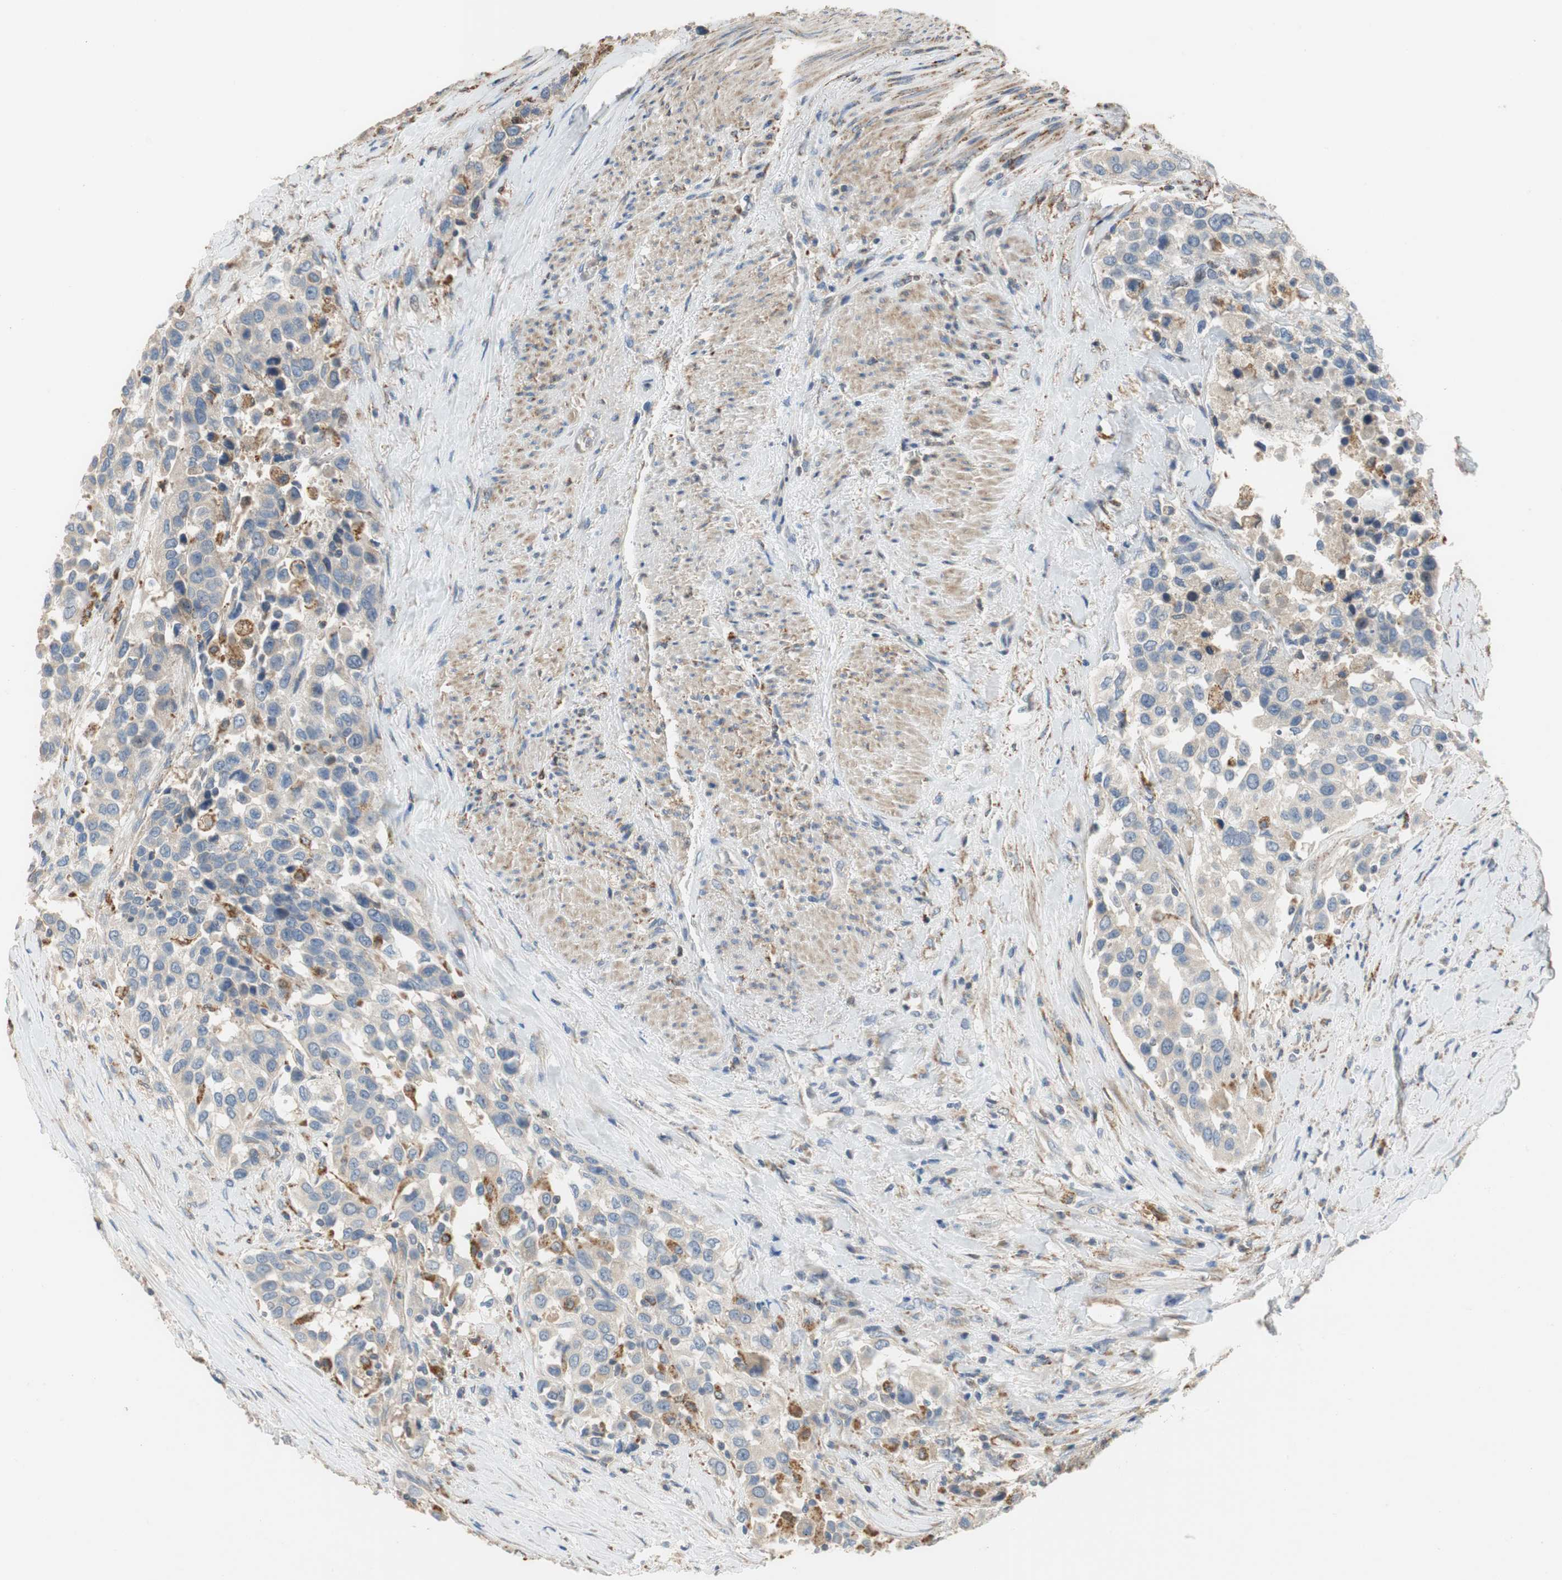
{"staining": {"intensity": "weak", "quantity": "<25%", "location": "cytoplasmic/membranous"}, "tissue": "urothelial cancer", "cell_type": "Tumor cells", "image_type": "cancer", "snomed": [{"axis": "morphology", "description": "Urothelial carcinoma, High grade"}, {"axis": "topography", "description": "Urinary bladder"}], "caption": "The immunohistochemistry (IHC) photomicrograph has no significant staining in tumor cells of high-grade urothelial carcinoma tissue.", "gene": "ALPL", "patient": {"sex": "female", "age": 80}}